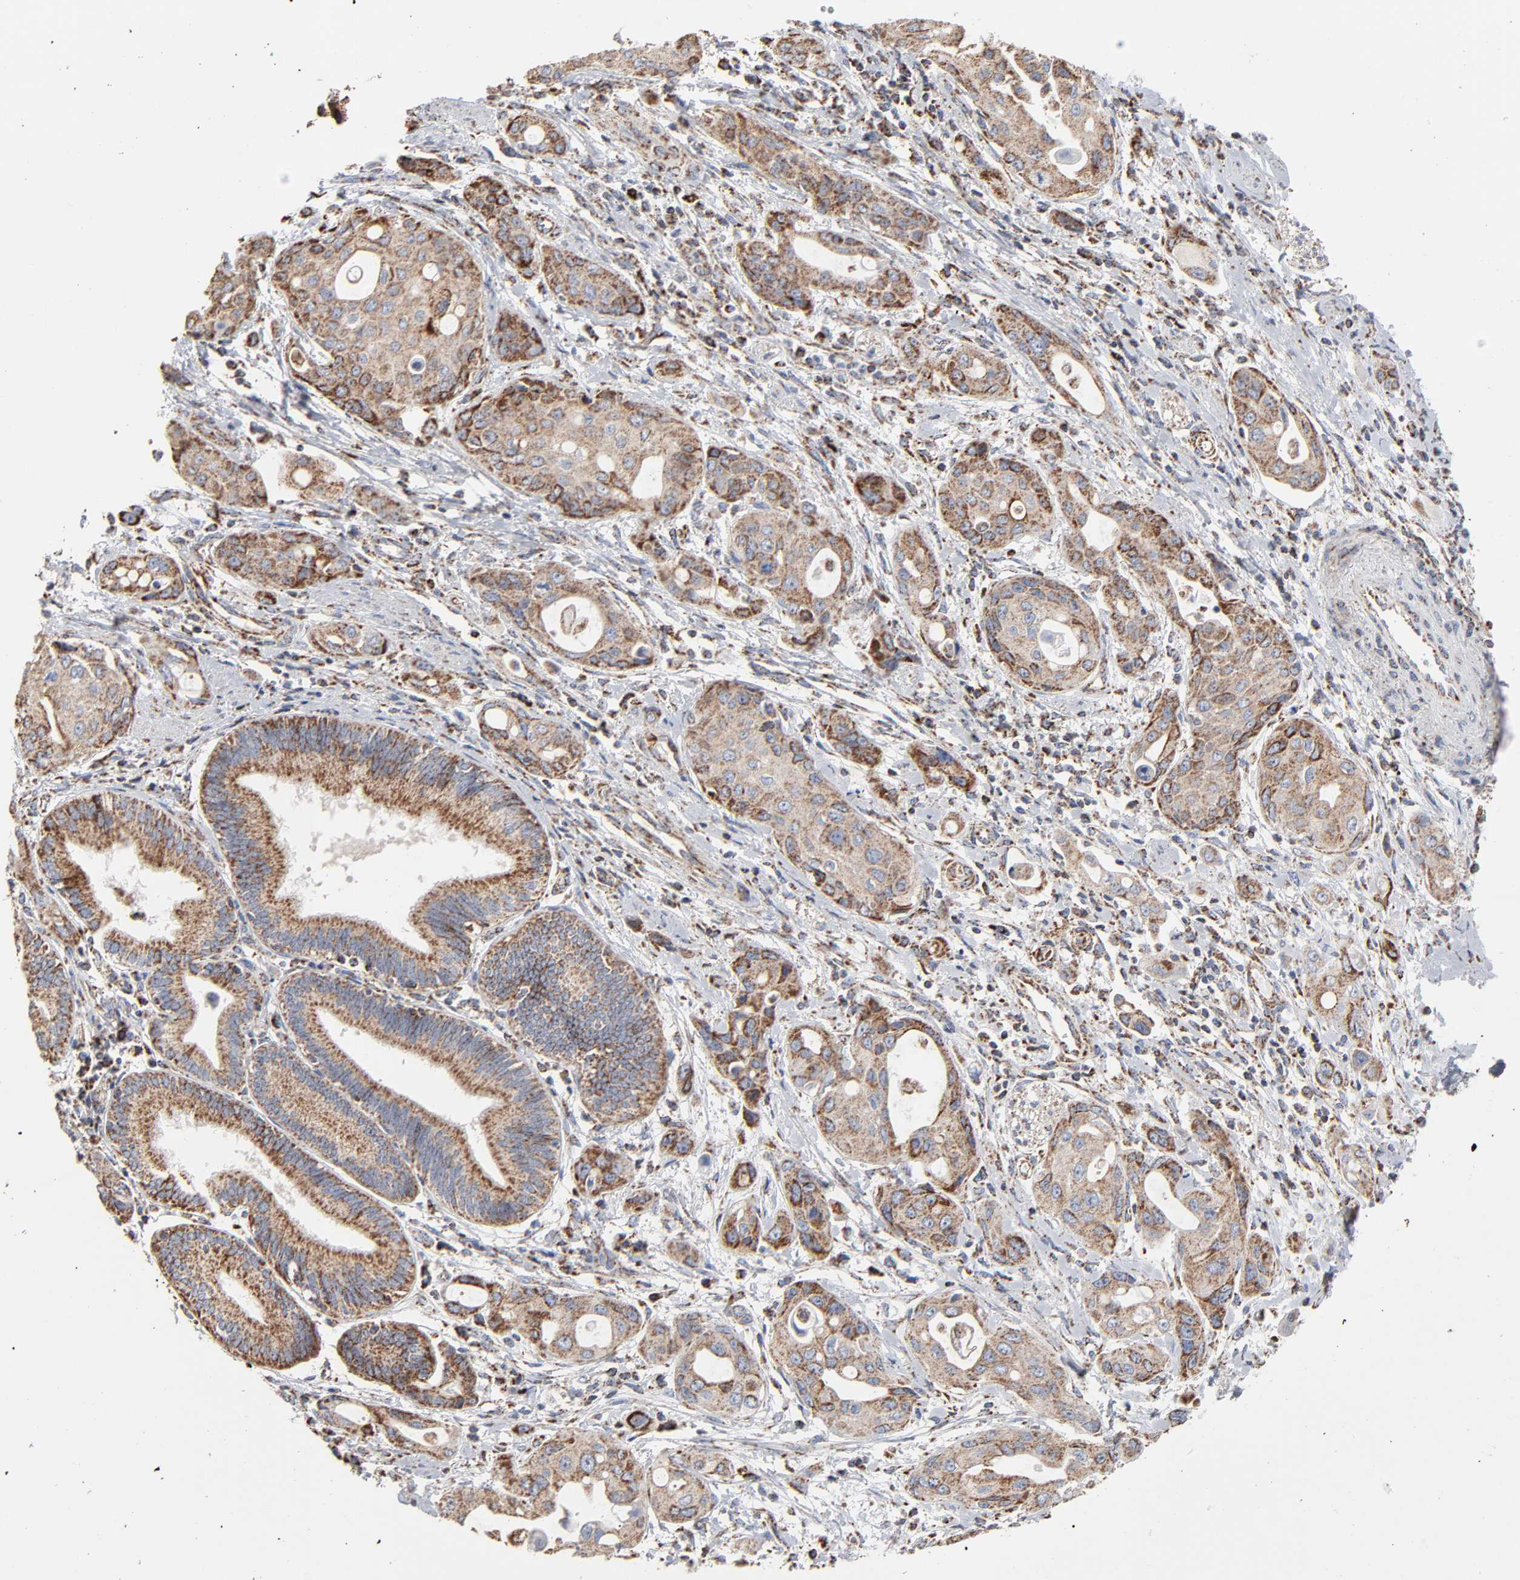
{"staining": {"intensity": "strong", "quantity": ">75%", "location": "cytoplasmic/membranous"}, "tissue": "pancreatic cancer", "cell_type": "Tumor cells", "image_type": "cancer", "snomed": [{"axis": "morphology", "description": "Adenocarcinoma, NOS"}, {"axis": "topography", "description": "Pancreas"}], "caption": "Strong cytoplasmic/membranous positivity for a protein is present in about >75% of tumor cells of pancreatic adenocarcinoma using IHC.", "gene": "UQCRC1", "patient": {"sex": "female", "age": 60}}